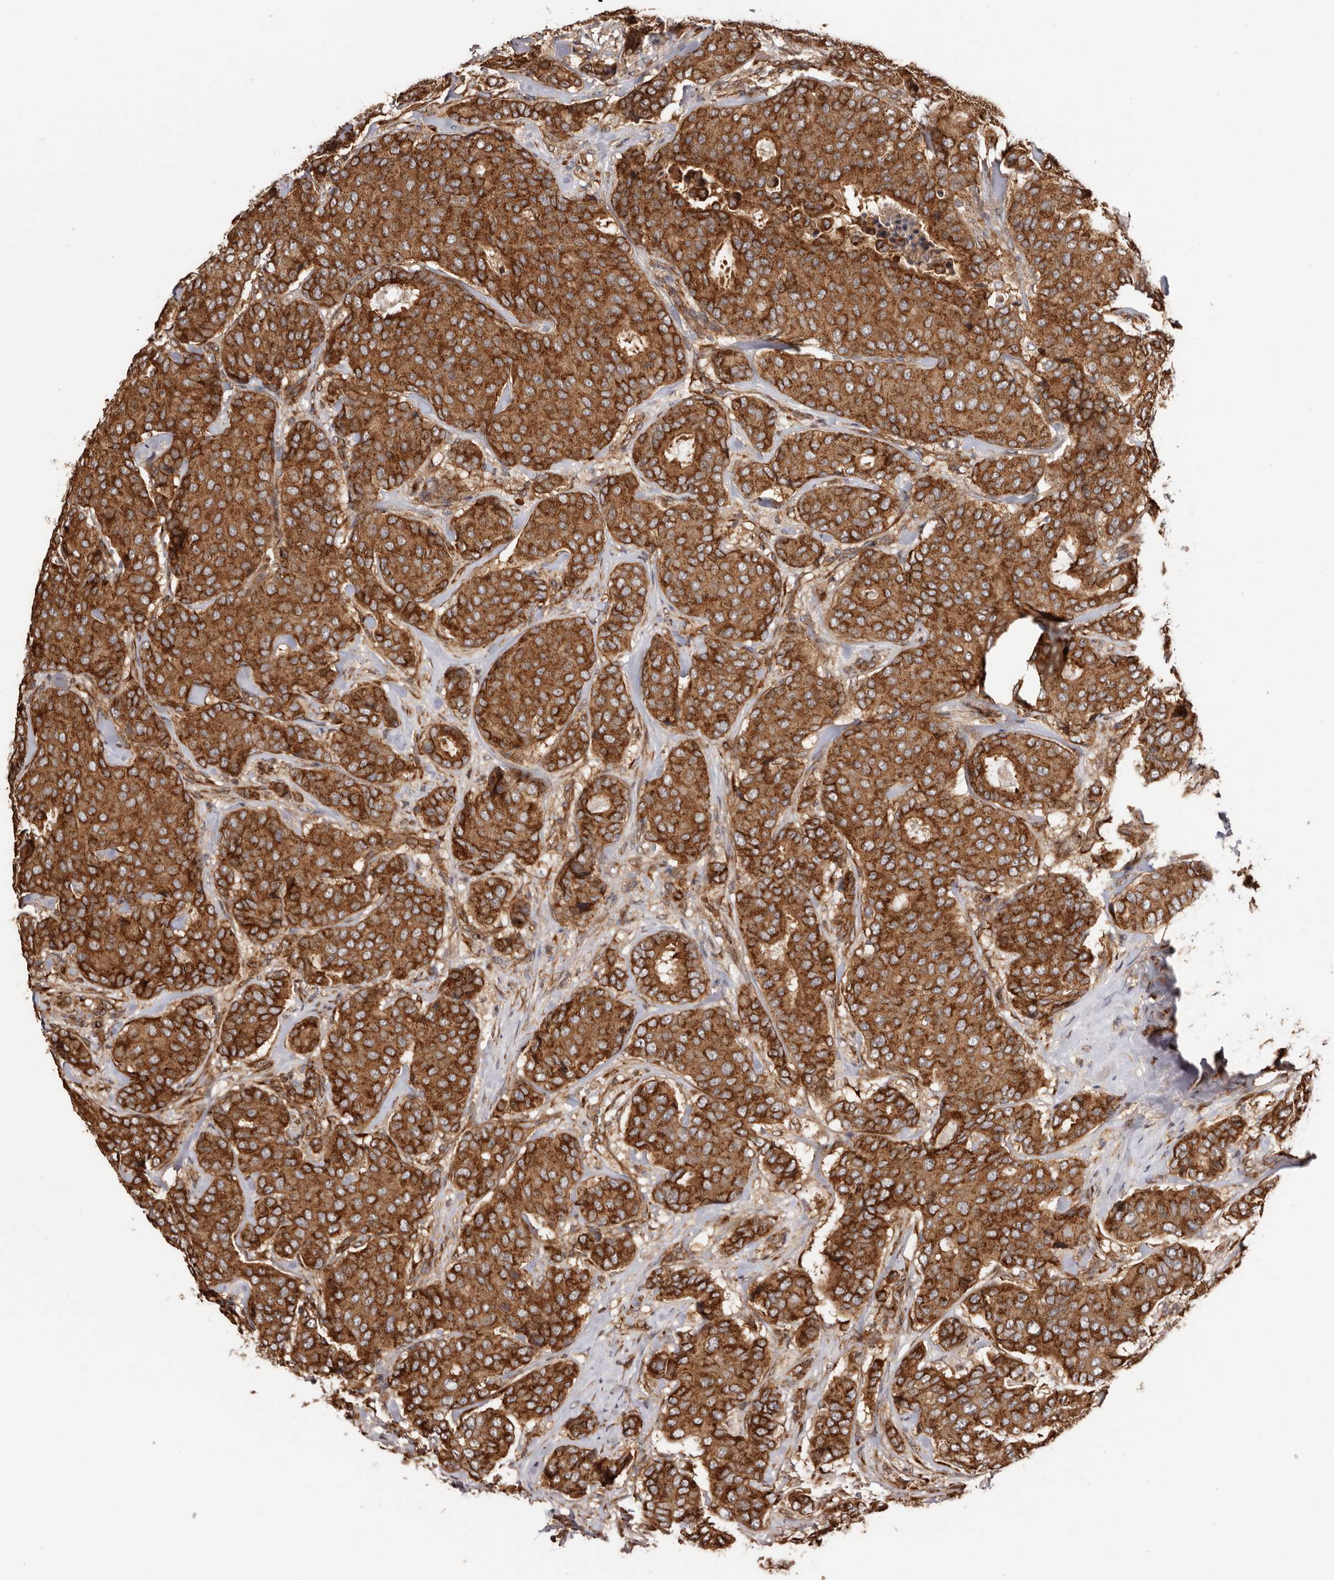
{"staining": {"intensity": "strong", "quantity": ">75%", "location": "cytoplasmic/membranous"}, "tissue": "breast cancer", "cell_type": "Tumor cells", "image_type": "cancer", "snomed": [{"axis": "morphology", "description": "Duct carcinoma"}, {"axis": "topography", "description": "Breast"}], "caption": "Strong cytoplasmic/membranous protein expression is appreciated in approximately >75% of tumor cells in infiltrating ductal carcinoma (breast).", "gene": "GPR27", "patient": {"sex": "female", "age": 75}}